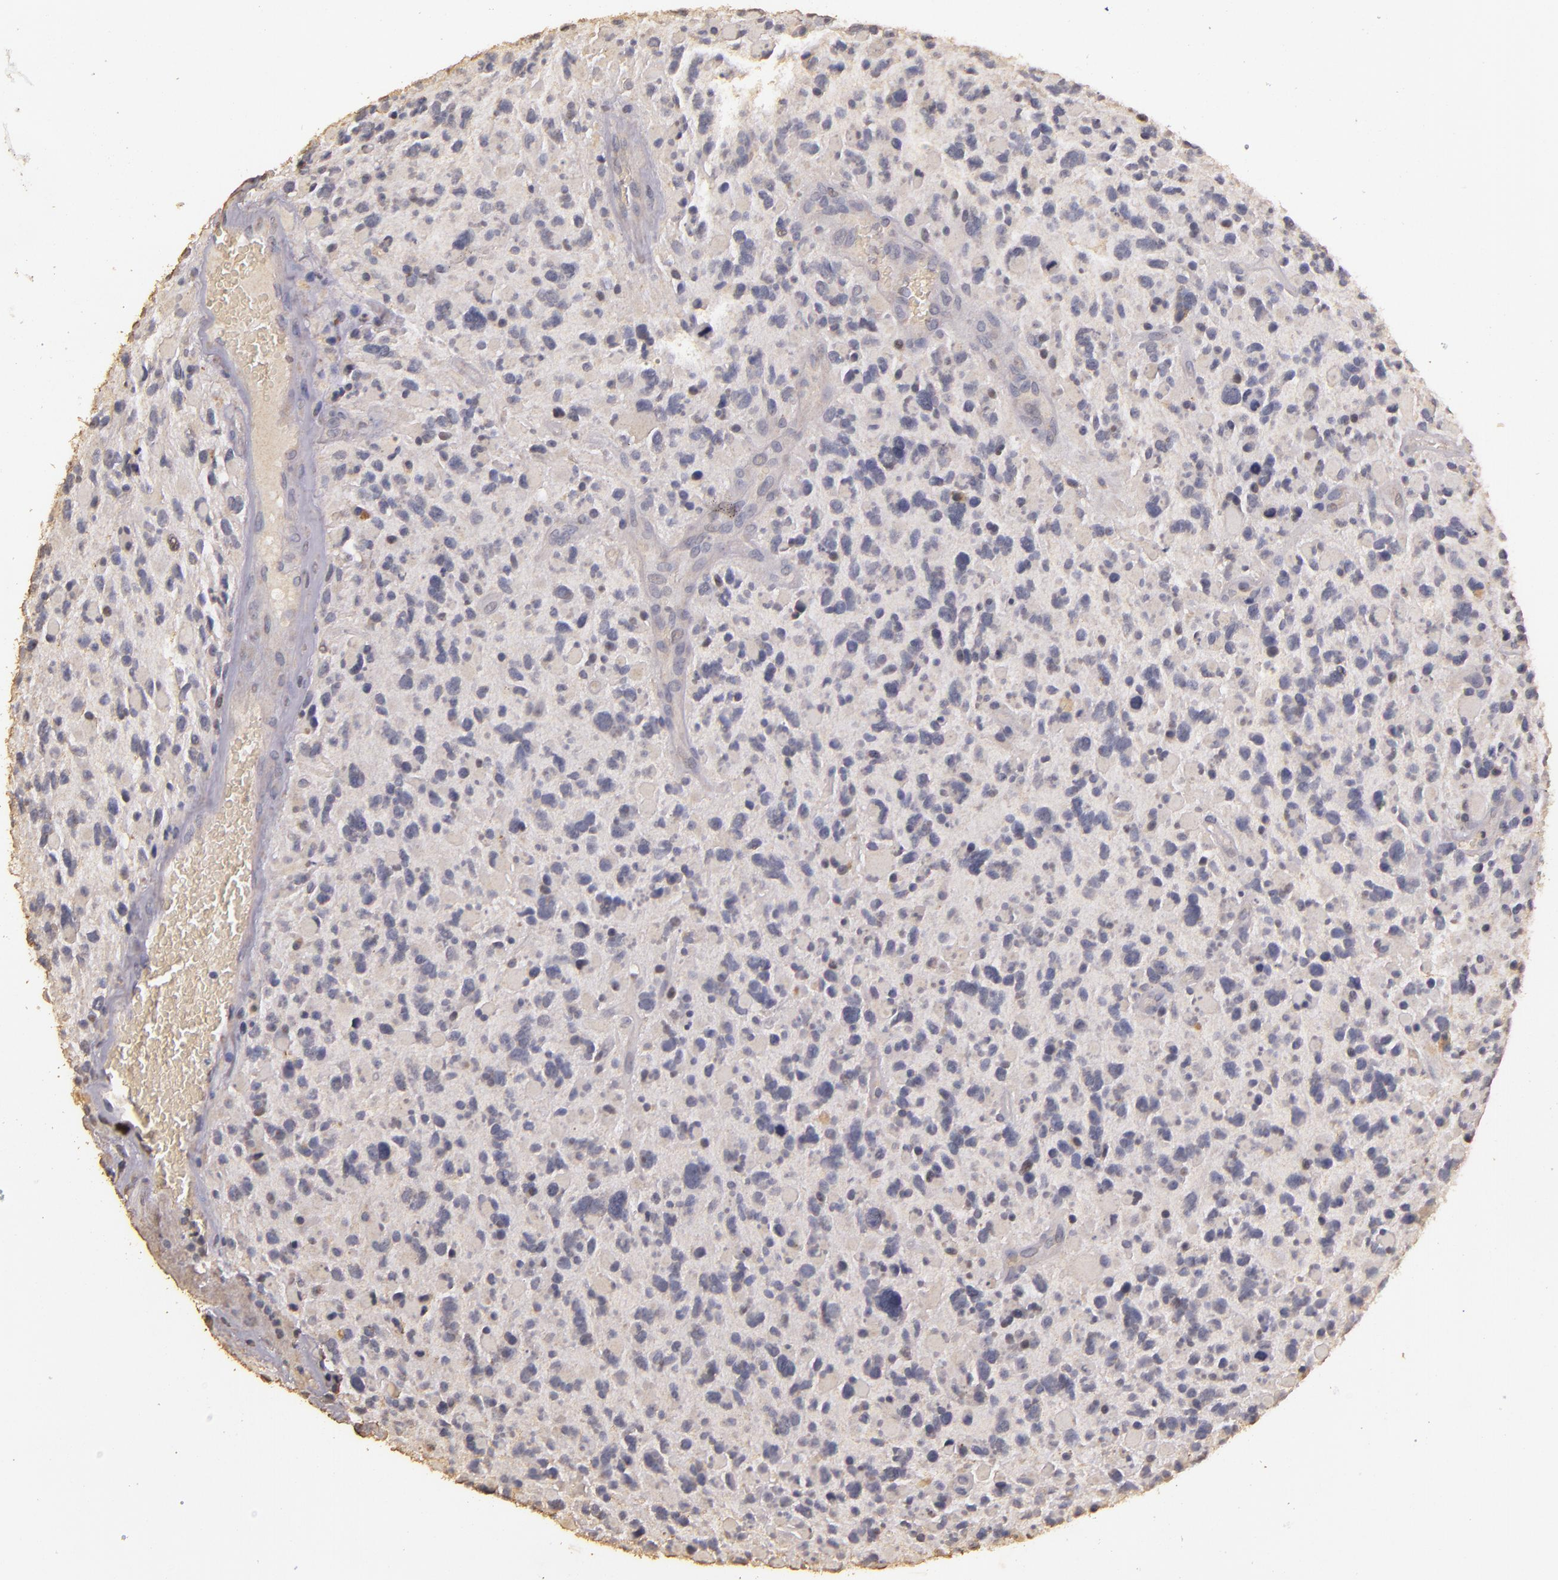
{"staining": {"intensity": "negative", "quantity": "none", "location": "none"}, "tissue": "glioma", "cell_type": "Tumor cells", "image_type": "cancer", "snomed": [{"axis": "morphology", "description": "Glioma, malignant, High grade"}, {"axis": "topography", "description": "Brain"}], "caption": "Immunohistochemical staining of high-grade glioma (malignant) displays no significant positivity in tumor cells.", "gene": "BCL2L13", "patient": {"sex": "female", "age": 37}}